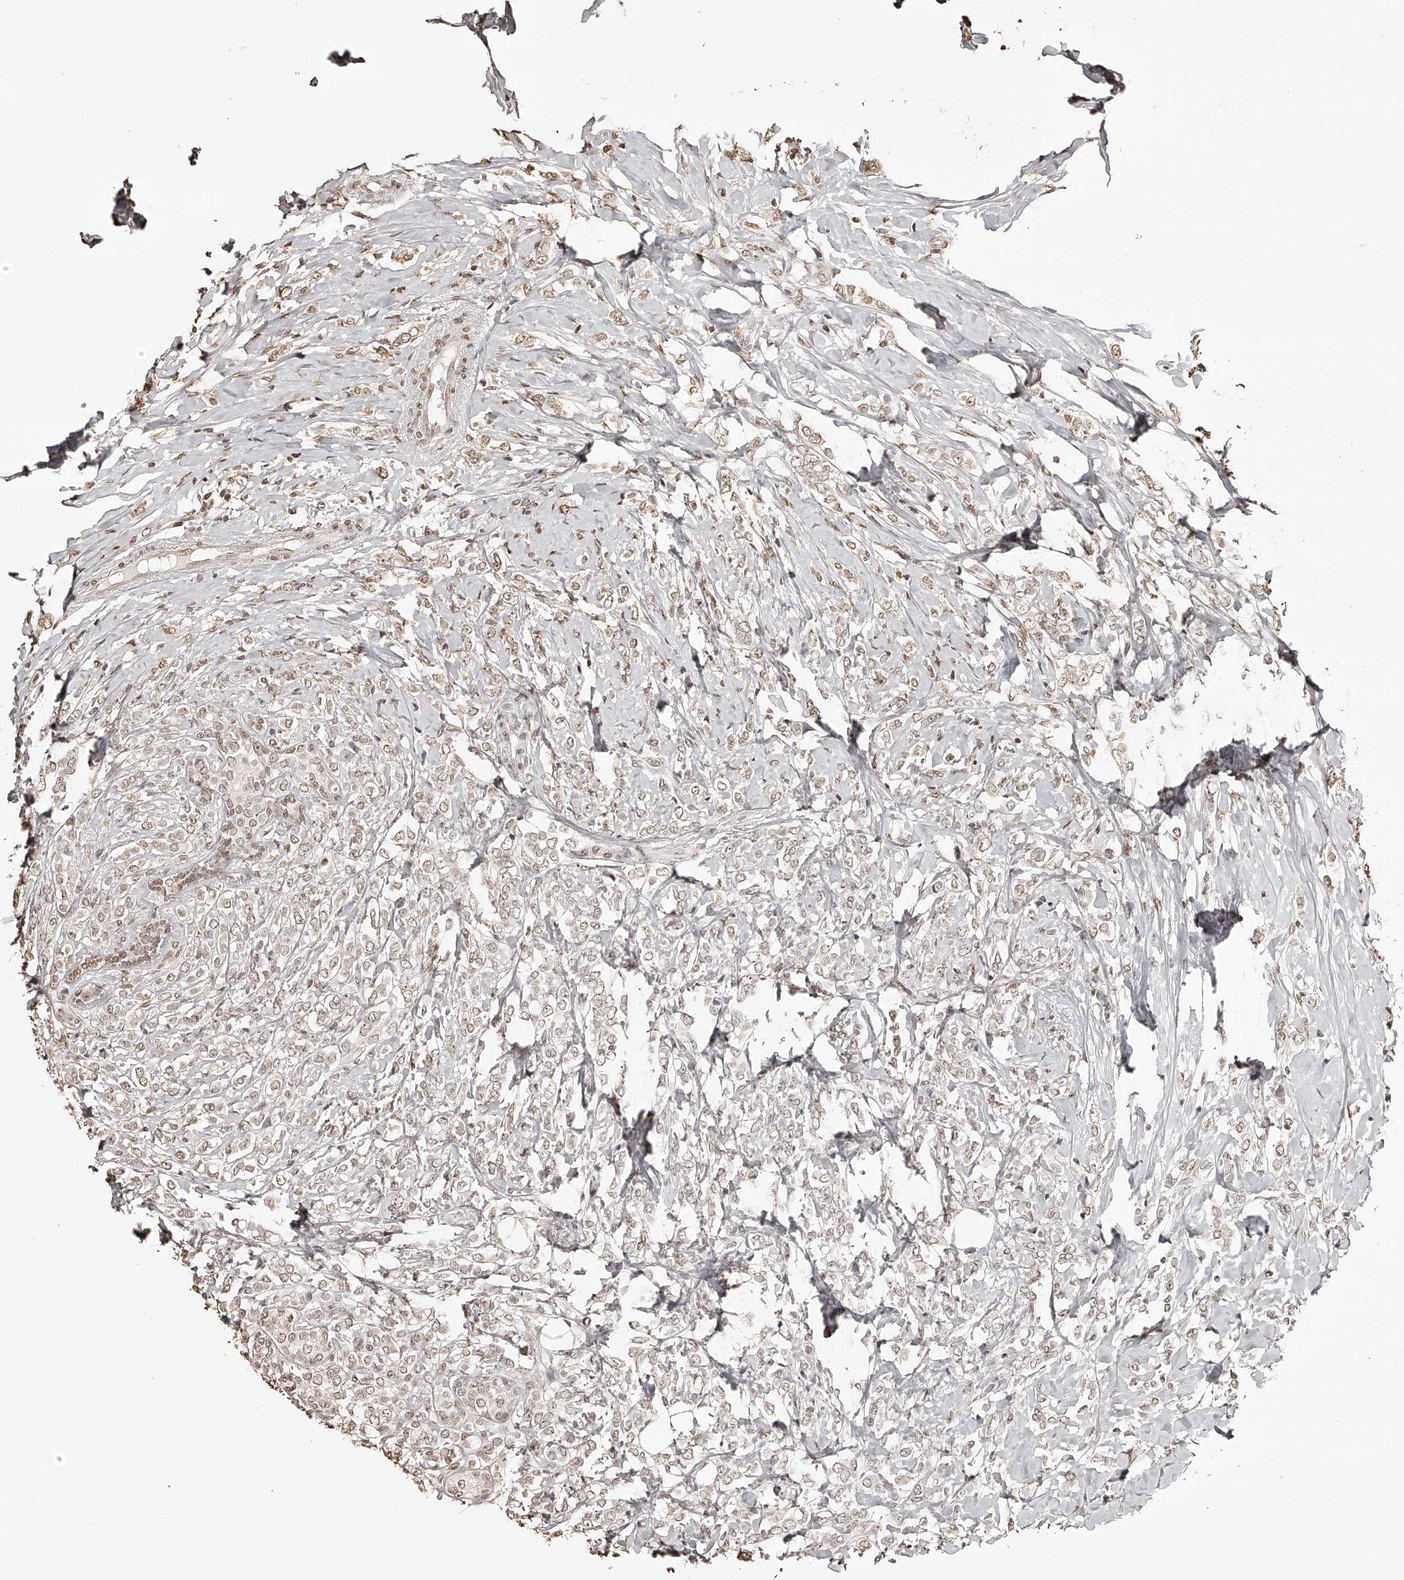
{"staining": {"intensity": "weak", "quantity": ">75%", "location": "nuclear"}, "tissue": "breast cancer", "cell_type": "Tumor cells", "image_type": "cancer", "snomed": [{"axis": "morphology", "description": "Normal tissue, NOS"}, {"axis": "morphology", "description": "Lobular carcinoma"}, {"axis": "topography", "description": "Breast"}], "caption": "Human breast cancer stained for a protein (brown) demonstrates weak nuclear positive staining in about >75% of tumor cells.", "gene": "ZNF503", "patient": {"sex": "female", "age": 47}}